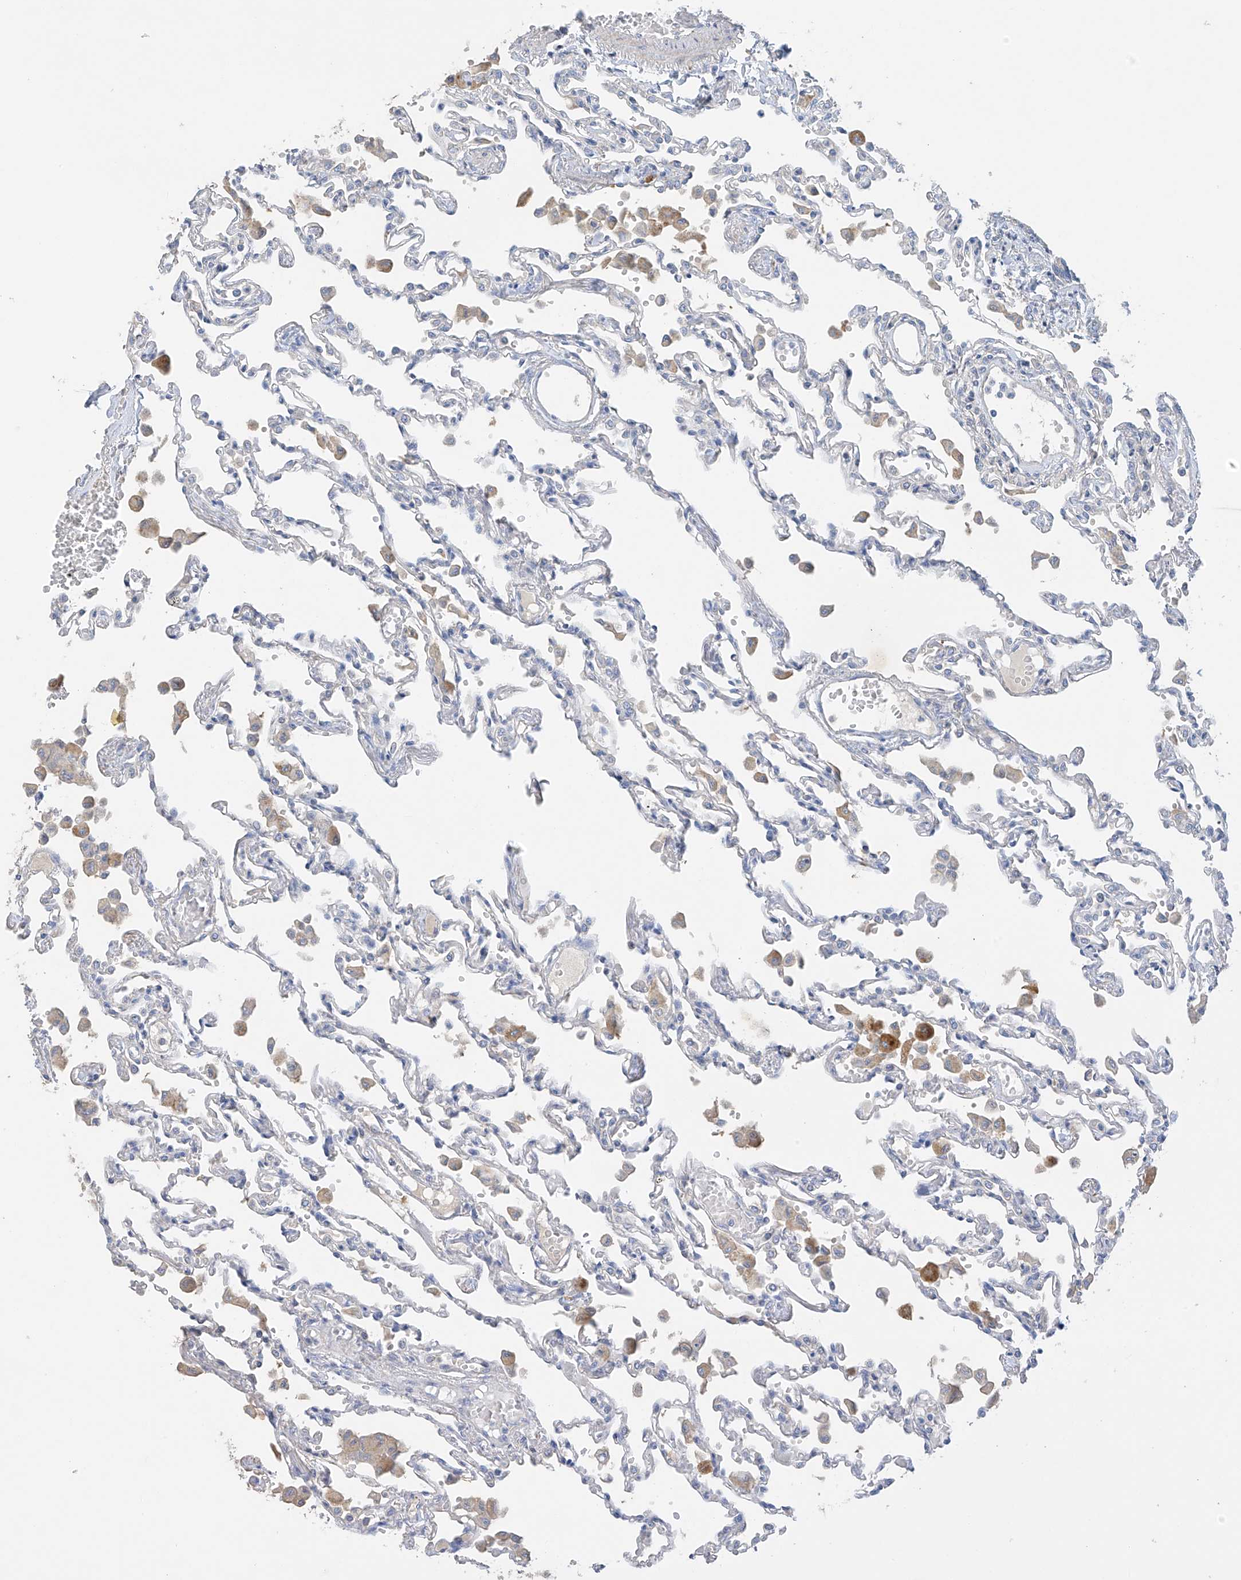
{"staining": {"intensity": "negative", "quantity": "none", "location": "none"}, "tissue": "lung", "cell_type": "Alveolar cells", "image_type": "normal", "snomed": [{"axis": "morphology", "description": "Normal tissue, NOS"}, {"axis": "topography", "description": "Bronchus"}, {"axis": "topography", "description": "Lung"}], "caption": "The immunohistochemistry histopathology image has no significant positivity in alveolar cells of lung.", "gene": "PRSS12", "patient": {"sex": "female", "age": 49}}